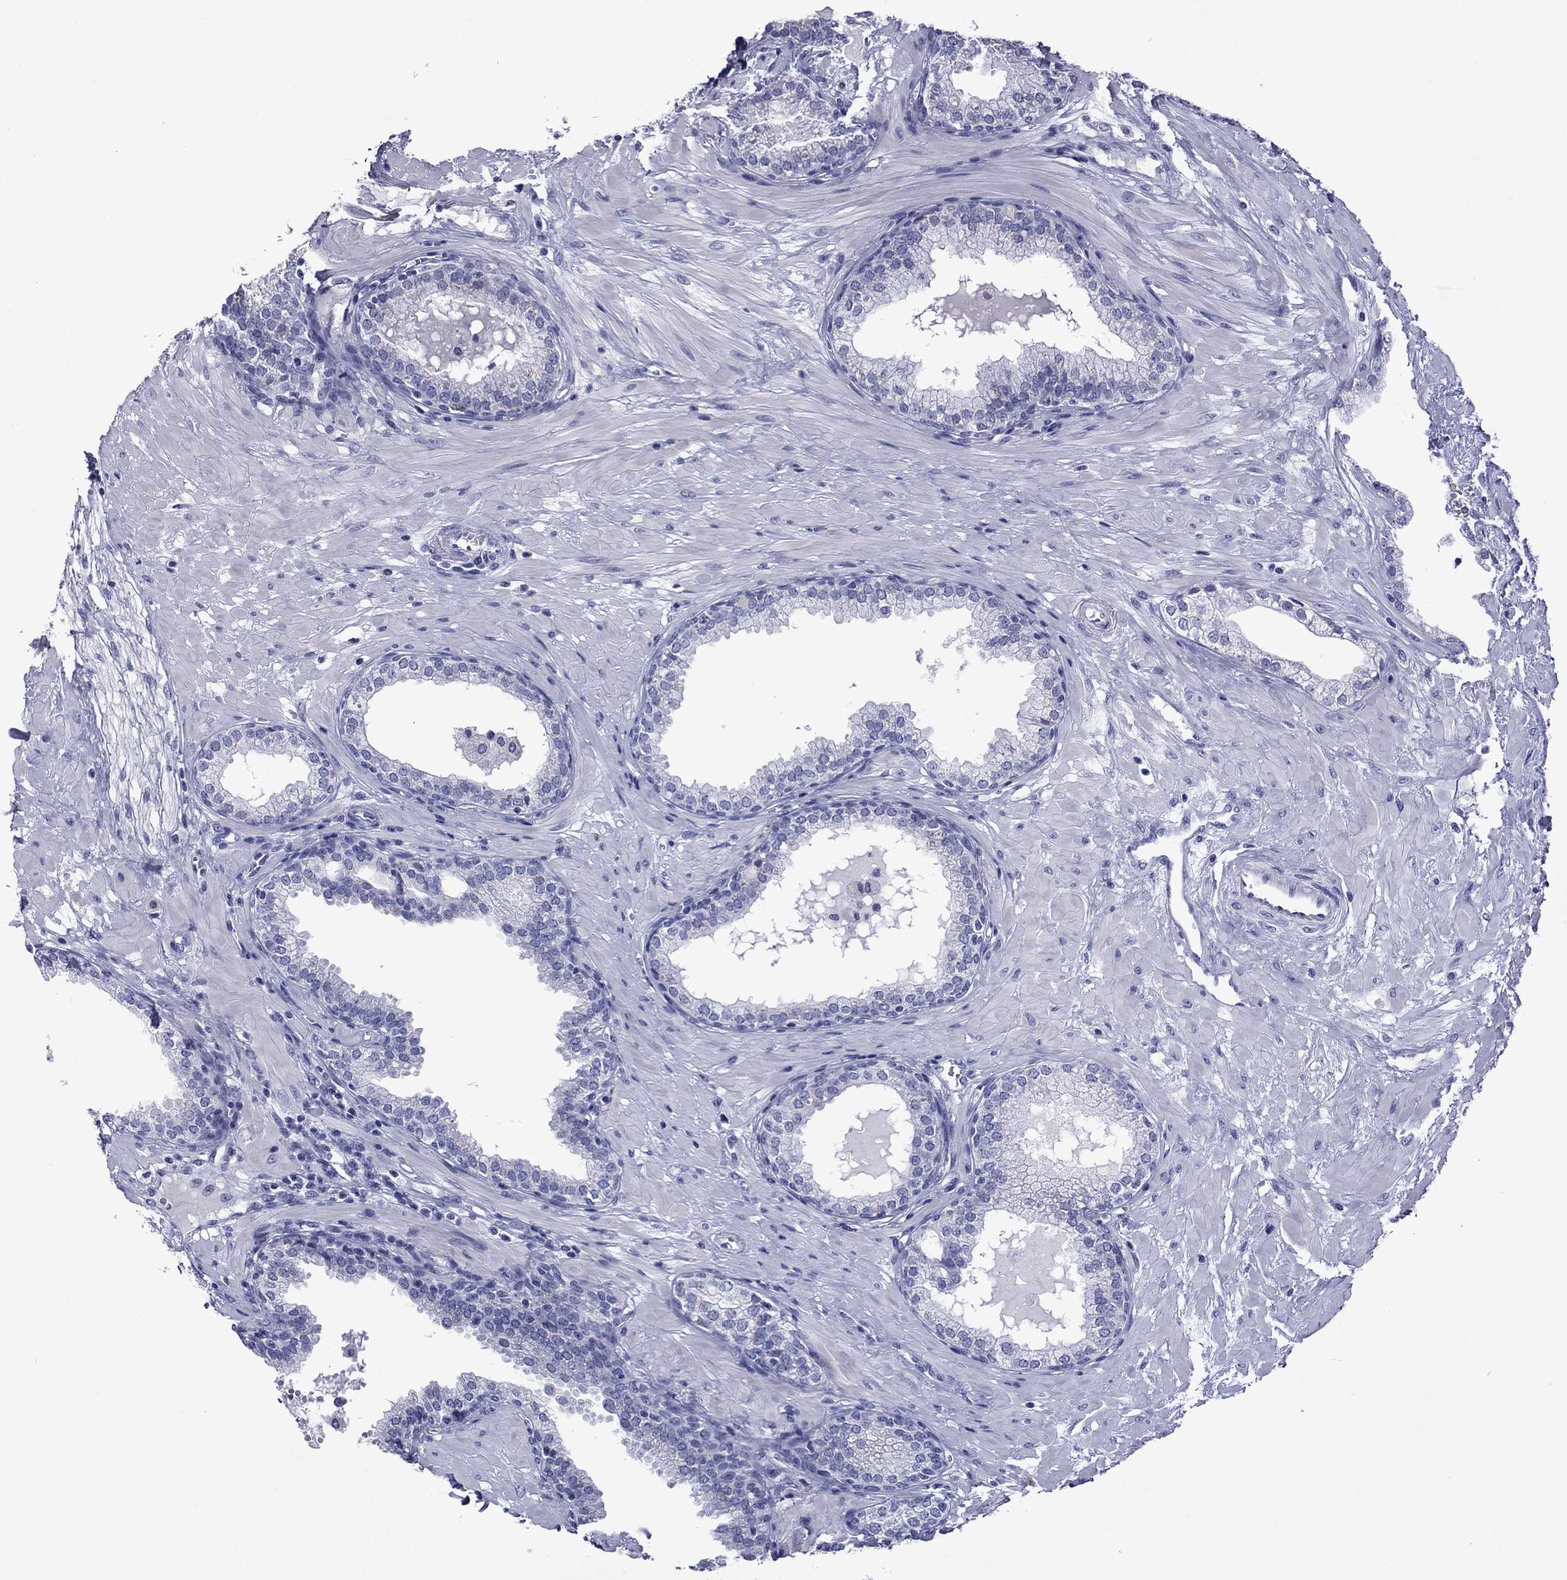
{"staining": {"intensity": "negative", "quantity": "none", "location": "none"}, "tissue": "prostate", "cell_type": "Glandular cells", "image_type": "normal", "snomed": [{"axis": "morphology", "description": "Normal tissue, NOS"}, {"axis": "topography", "description": "Prostate"}], "caption": "DAB (3,3'-diaminobenzidine) immunohistochemical staining of unremarkable human prostate exhibits no significant positivity in glandular cells. (Immunohistochemistry (ihc), brightfield microscopy, high magnification).", "gene": "PIWIL1", "patient": {"sex": "male", "age": 64}}